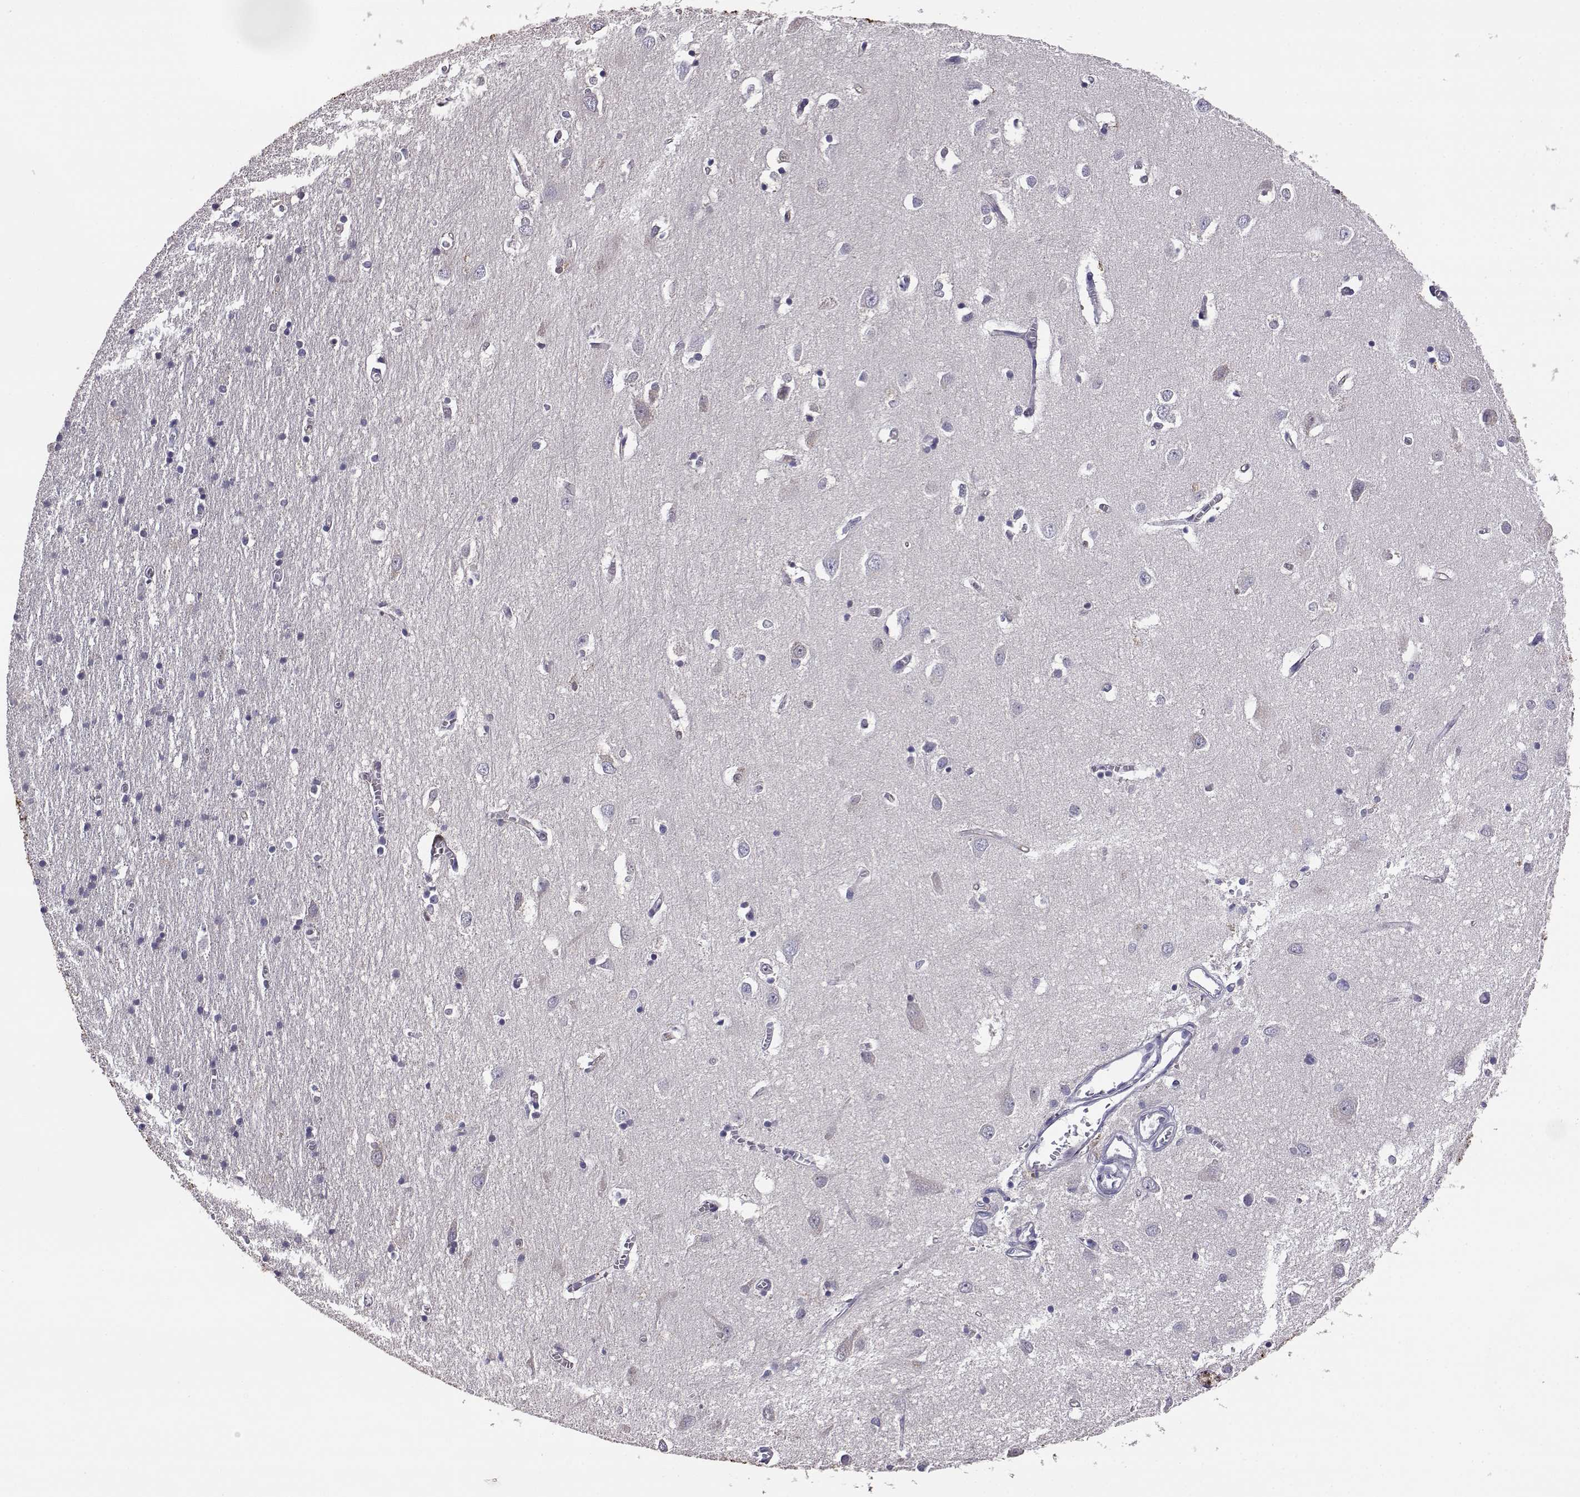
{"staining": {"intensity": "negative", "quantity": "none", "location": "none"}, "tissue": "cerebral cortex", "cell_type": "Endothelial cells", "image_type": "normal", "snomed": [{"axis": "morphology", "description": "Normal tissue, NOS"}, {"axis": "topography", "description": "Cerebral cortex"}], "caption": "Immunohistochemistry (IHC) image of unremarkable cerebral cortex stained for a protein (brown), which displays no expression in endothelial cells.", "gene": "AKR1B1", "patient": {"sex": "male", "age": 70}}